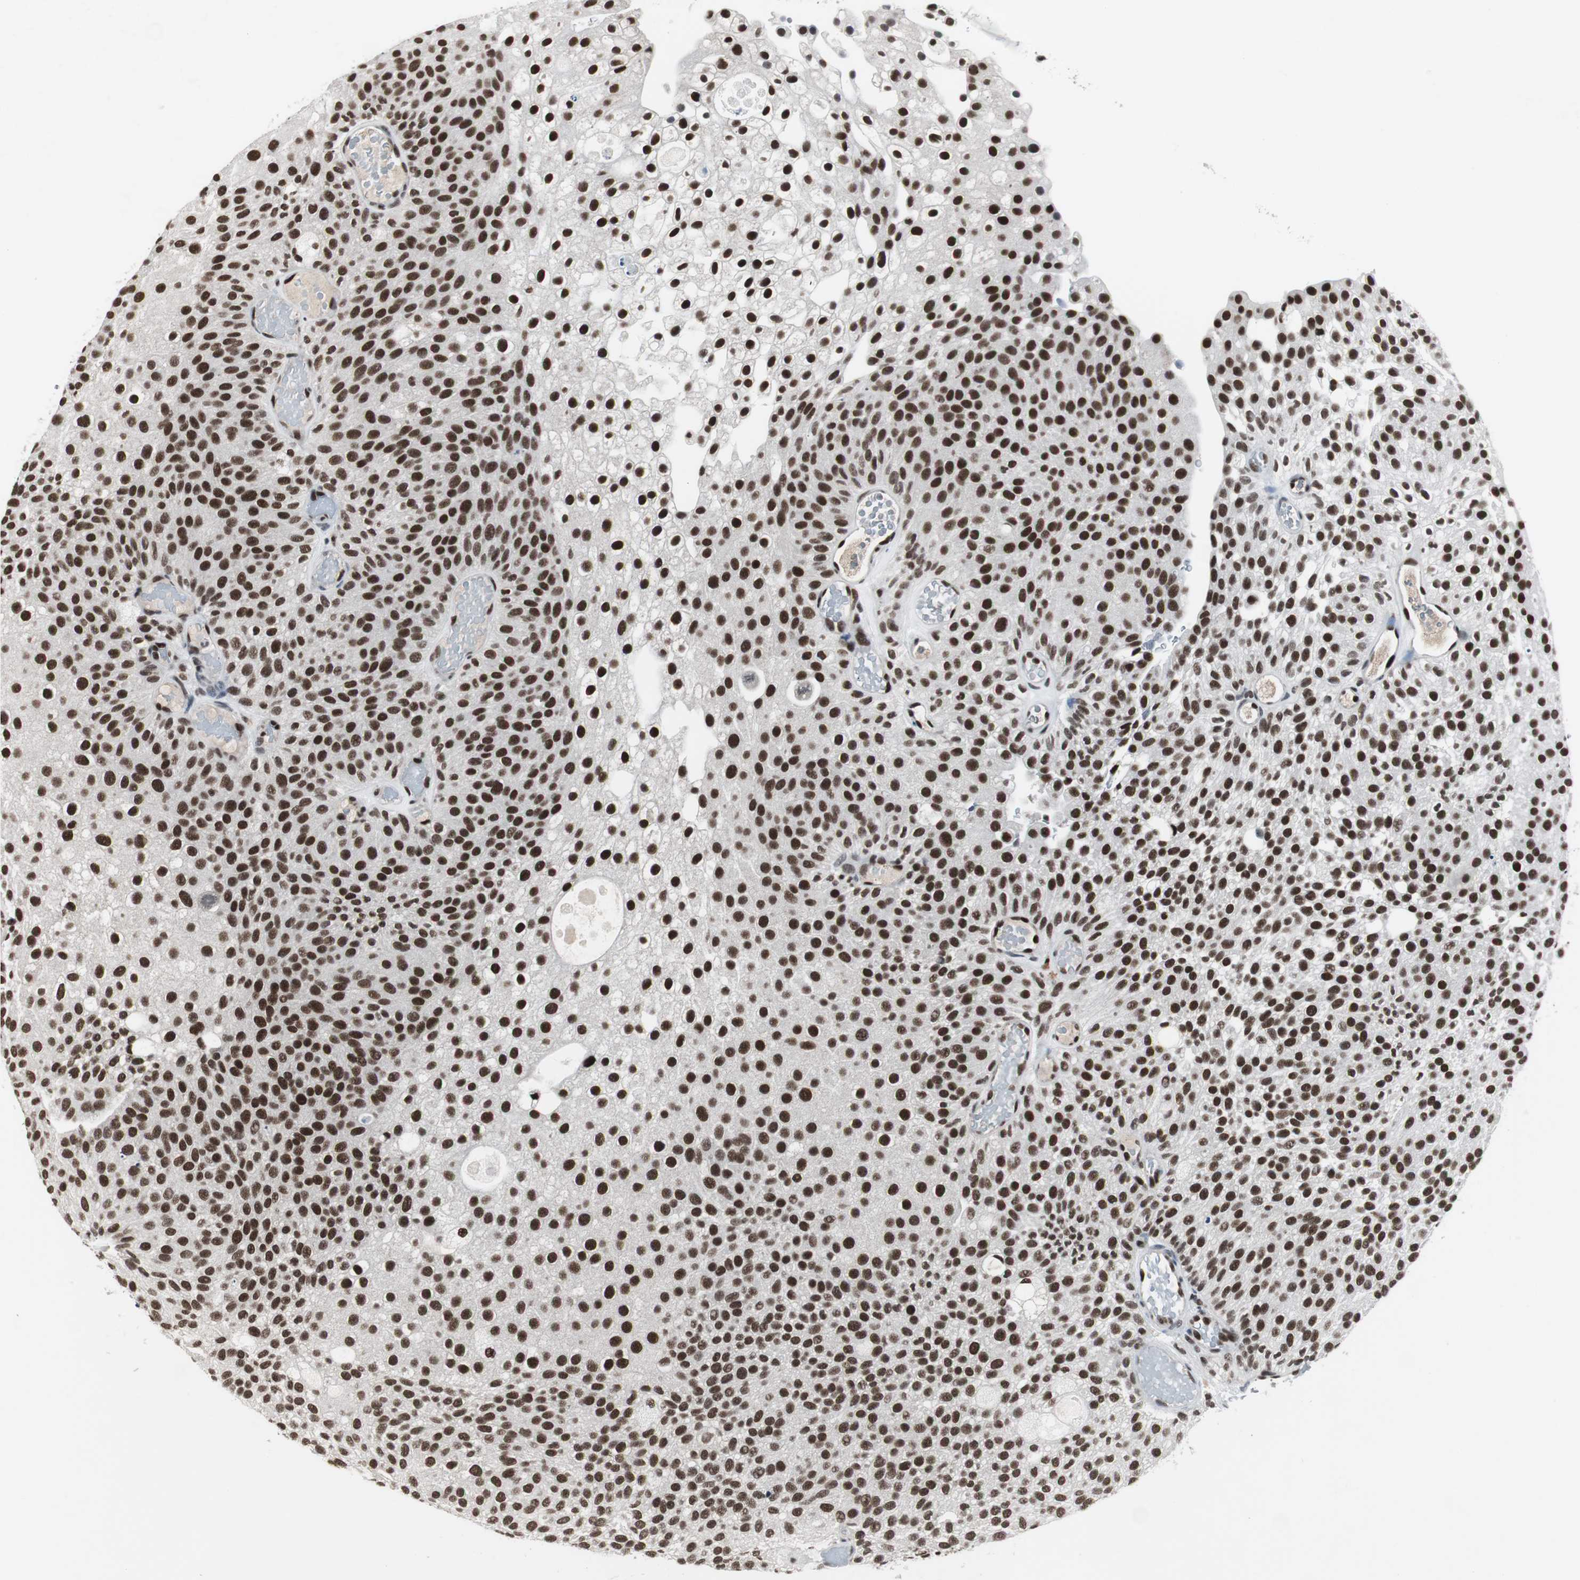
{"staining": {"intensity": "strong", "quantity": ">75%", "location": "nuclear"}, "tissue": "urothelial cancer", "cell_type": "Tumor cells", "image_type": "cancer", "snomed": [{"axis": "morphology", "description": "Urothelial carcinoma, Low grade"}, {"axis": "topography", "description": "Urinary bladder"}], "caption": "Immunohistochemical staining of low-grade urothelial carcinoma exhibits high levels of strong nuclear staining in about >75% of tumor cells.", "gene": "RAD9A", "patient": {"sex": "male", "age": 78}}